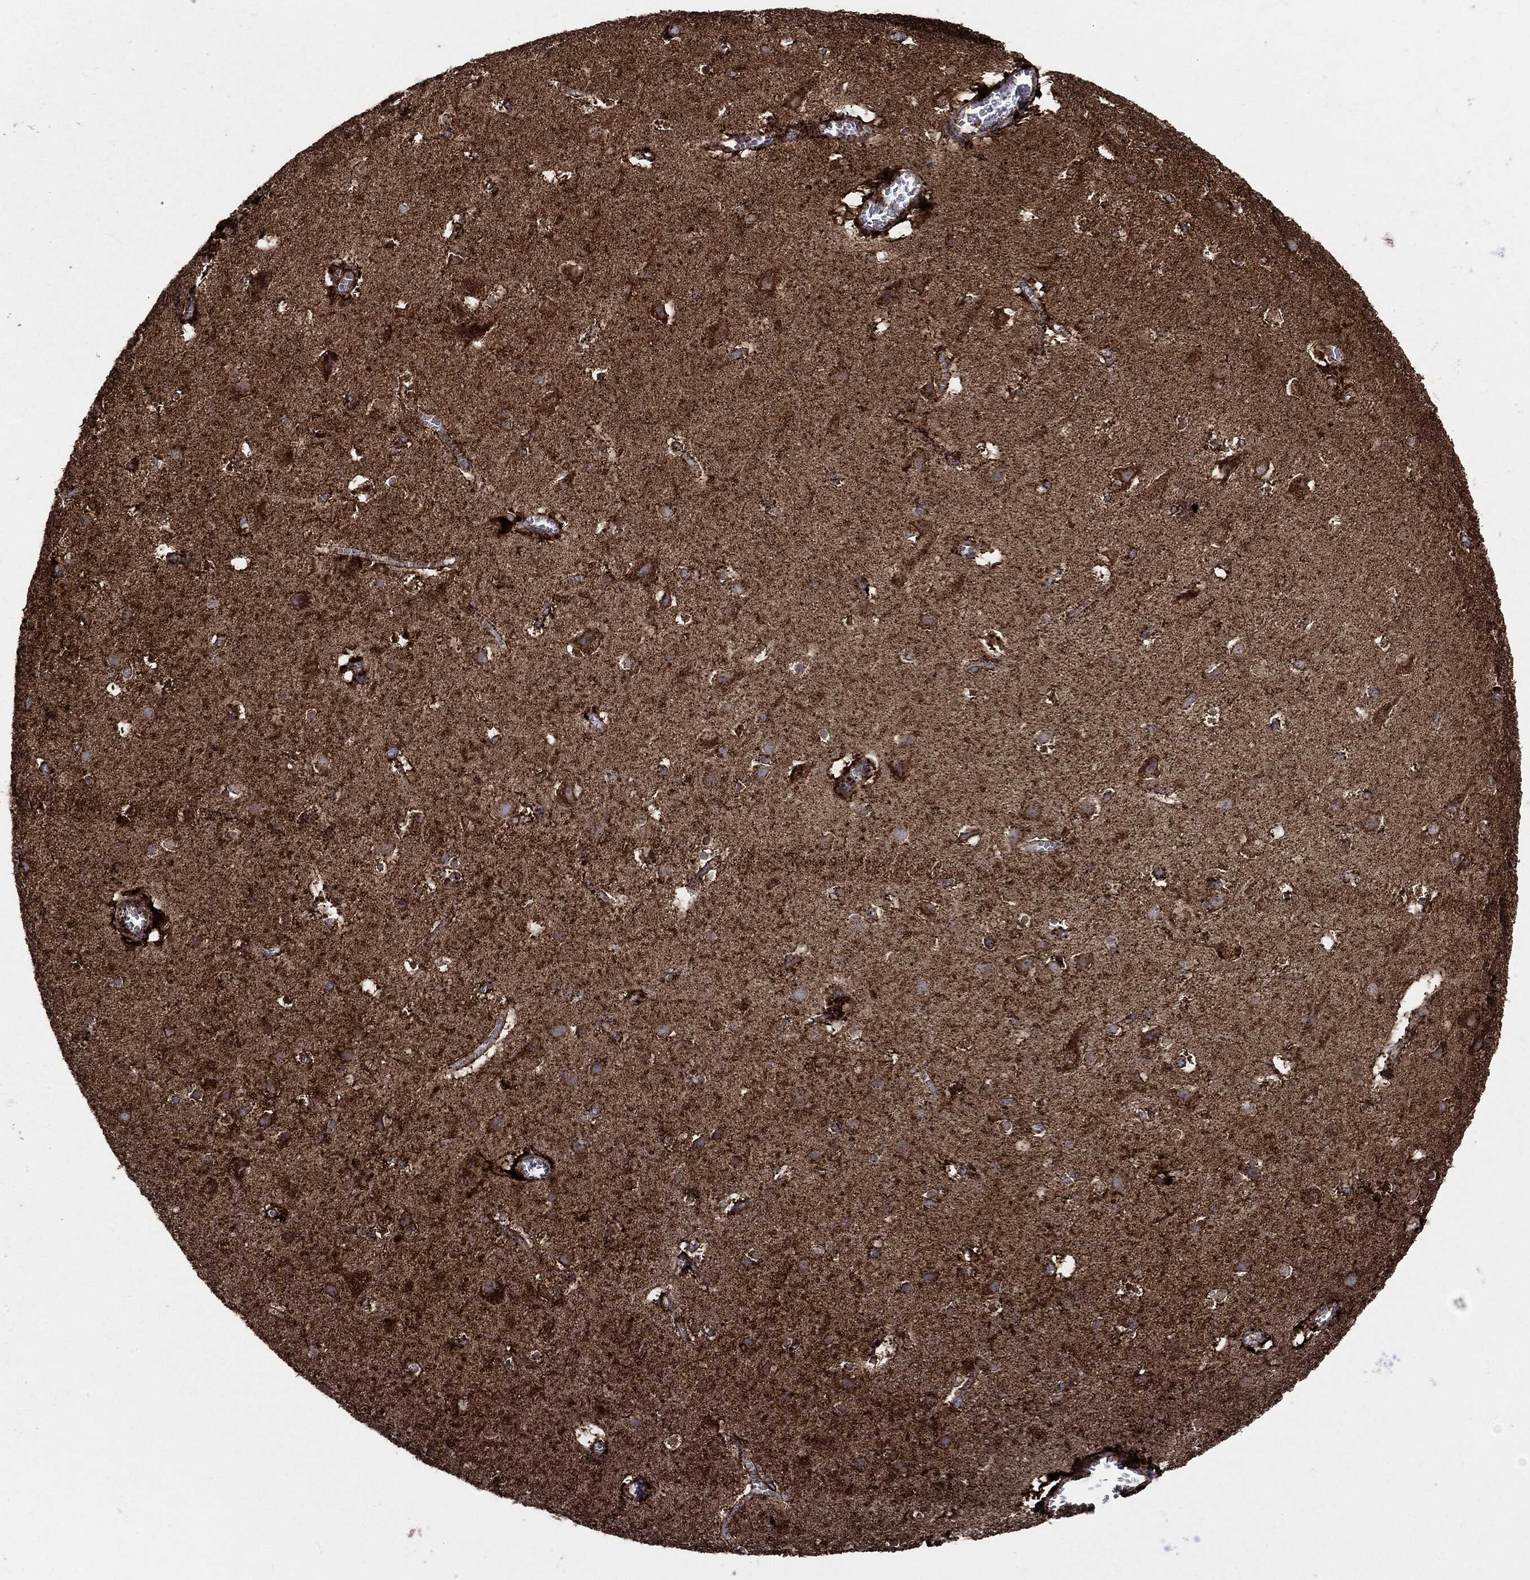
{"staining": {"intensity": "strong", "quantity": ">75%", "location": "cytoplasmic/membranous"}, "tissue": "cerebral cortex", "cell_type": "Endothelial cells", "image_type": "normal", "snomed": [{"axis": "morphology", "description": "Normal tissue, NOS"}, {"axis": "topography", "description": "Cerebral cortex"}], "caption": "Immunohistochemistry (IHC) image of normal cerebral cortex: cerebral cortex stained using immunohistochemistry shows high levels of strong protein expression localized specifically in the cytoplasmic/membranous of endothelial cells, appearing as a cytoplasmic/membranous brown color.", "gene": "MAP2K1", "patient": {"sex": "male", "age": 59}}